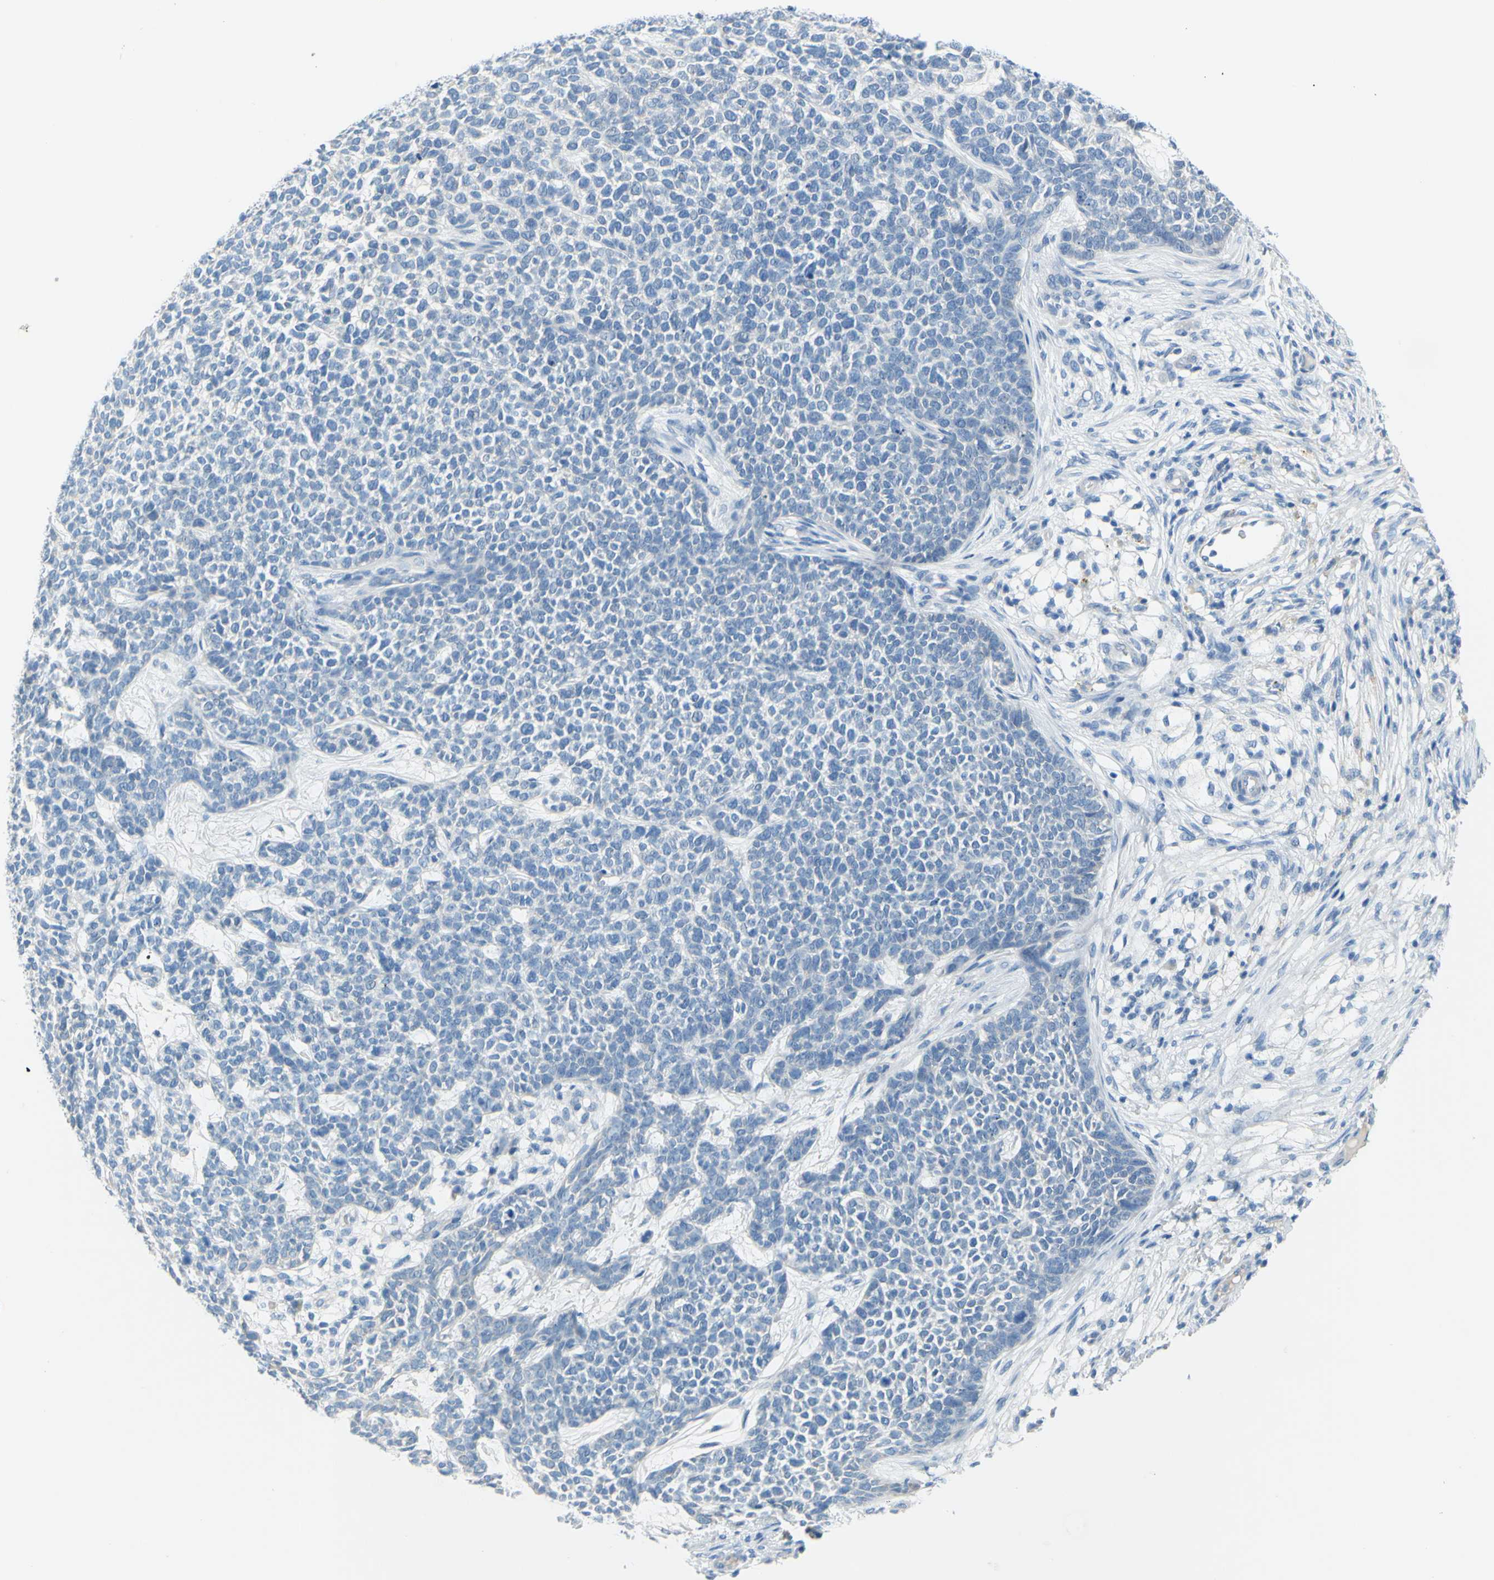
{"staining": {"intensity": "negative", "quantity": "none", "location": "none"}, "tissue": "skin cancer", "cell_type": "Tumor cells", "image_type": "cancer", "snomed": [{"axis": "morphology", "description": "Basal cell carcinoma"}, {"axis": "topography", "description": "Skin"}], "caption": "A high-resolution histopathology image shows immunohistochemistry (IHC) staining of skin basal cell carcinoma, which demonstrates no significant positivity in tumor cells. Brightfield microscopy of IHC stained with DAB (3,3'-diaminobenzidine) (brown) and hematoxylin (blue), captured at high magnification.", "gene": "SLC1A2", "patient": {"sex": "female", "age": 84}}